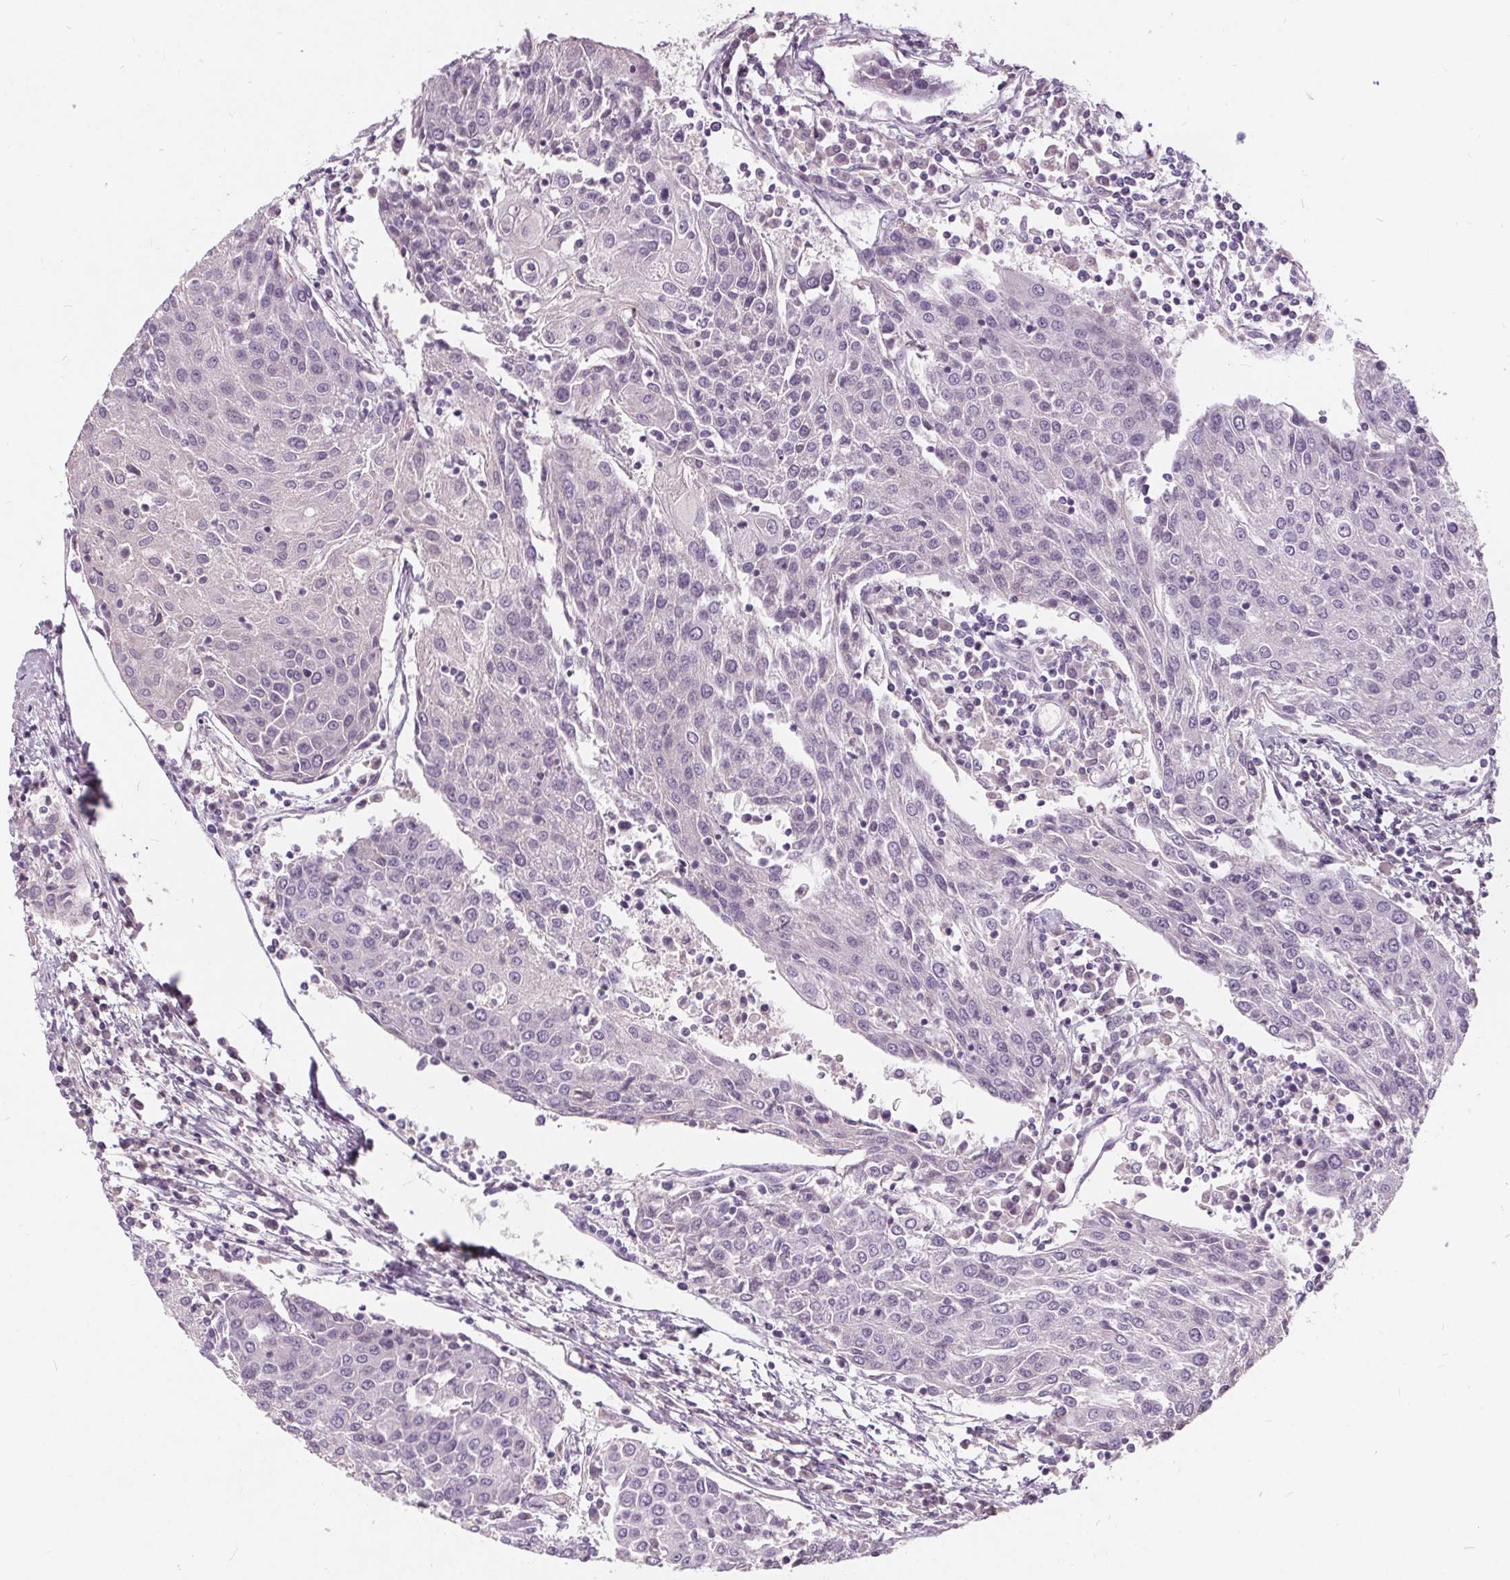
{"staining": {"intensity": "negative", "quantity": "none", "location": "none"}, "tissue": "urothelial cancer", "cell_type": "Tumor cells", "image_type": "cancer", "snomed": [{"axis": "morphology", "description": "Urothelial carcinoma, High grade"}, {"axis": "topography", "description": "Urinary bladder"}], "caption": "There is no significant staining in tumor cells of high-grade urothelial carcinoma.", "gene": "PLA2G2E", "patient": {"sex": "female", "age": 85}}